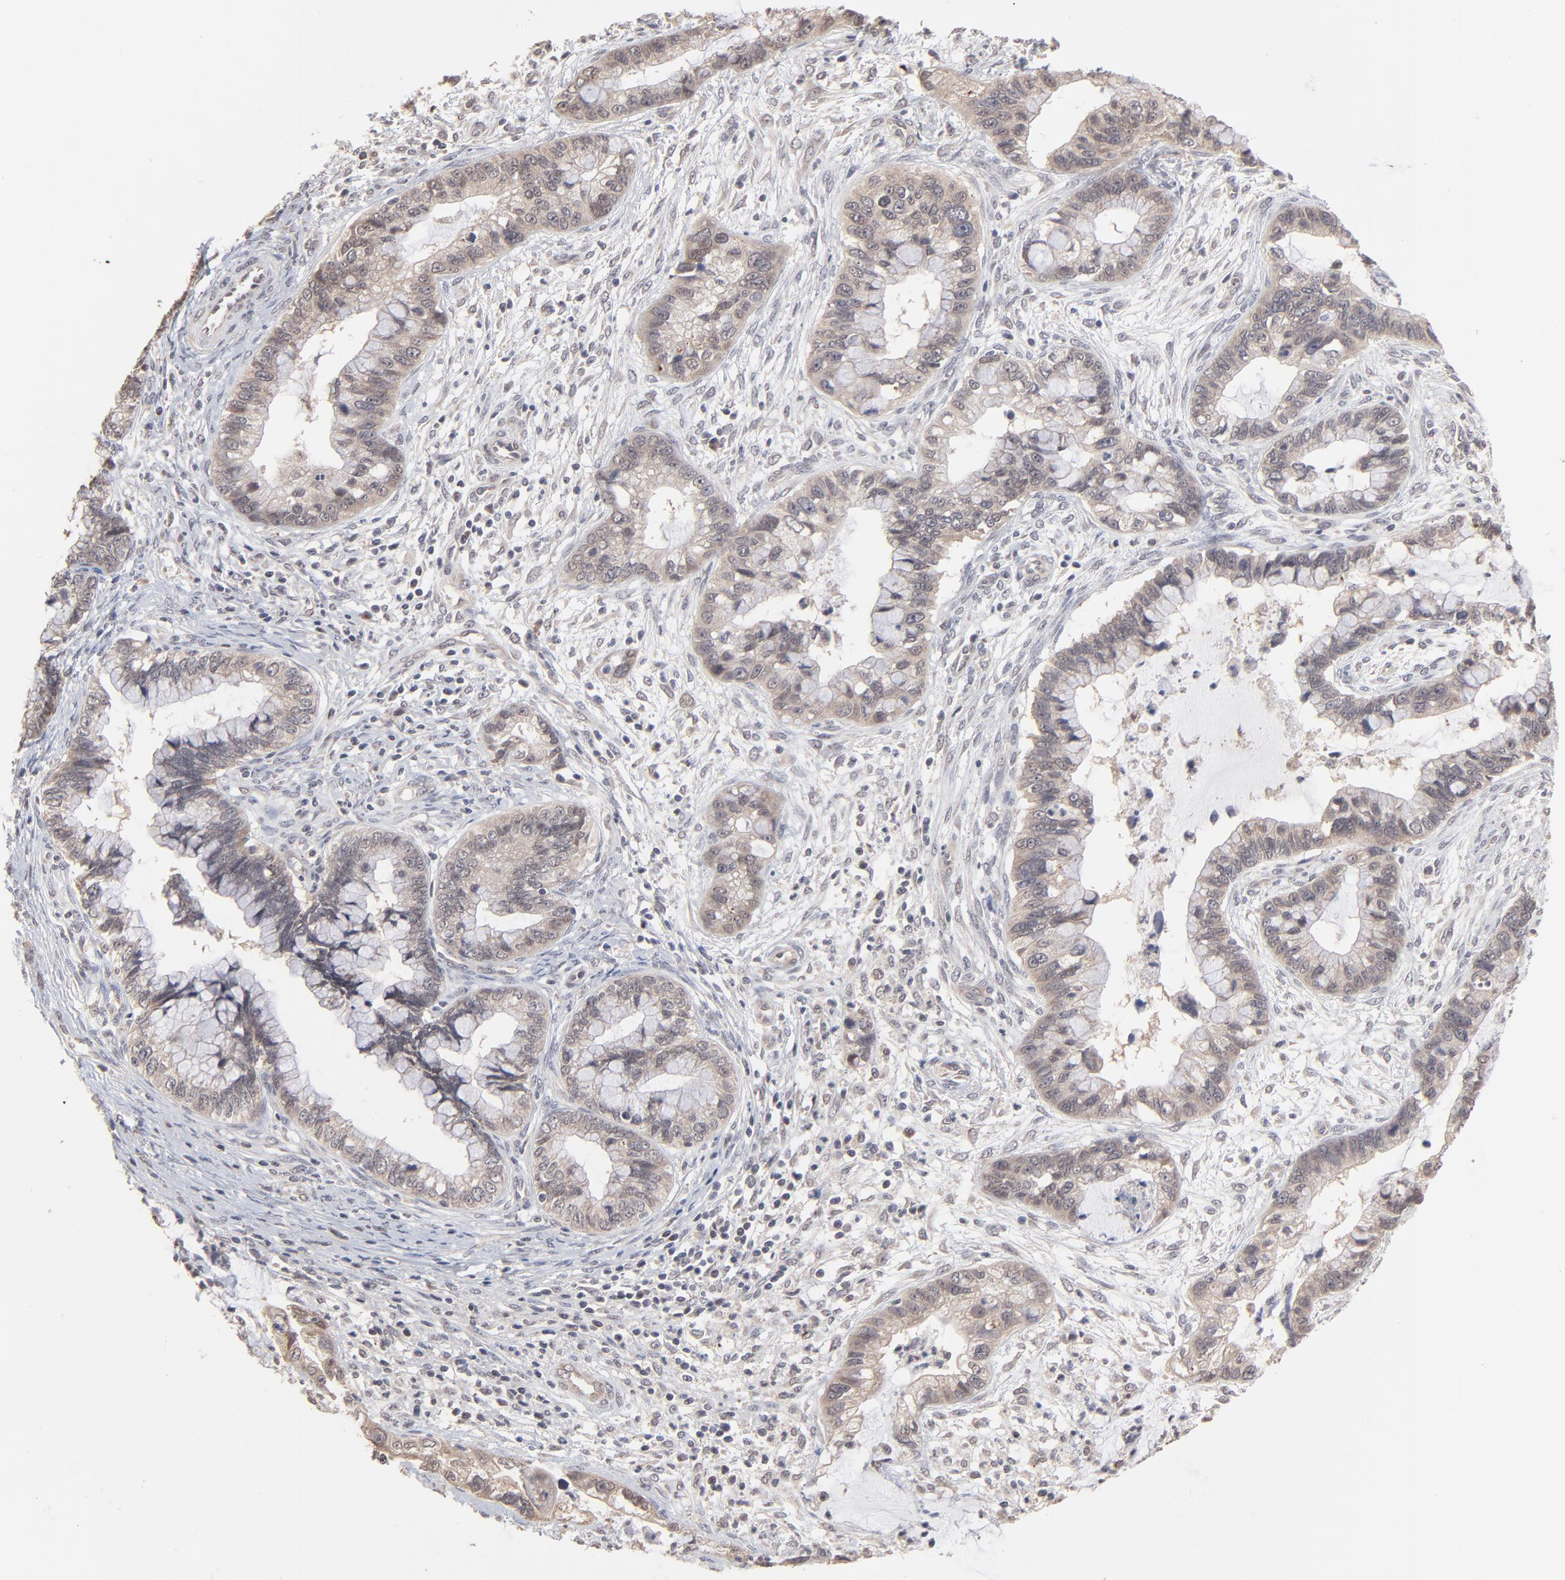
{"staining": {"intensity": "weak", "quantity": "25%-75%", "location": "cytoplasmic/membranous,nuclear"}, "tissue": "cervical cancer", "cell_type": "Tumor cells", "image_type": "cancer", "snomed": [{"axis": "morphology", "description": "Adenocarcinoma, NOS"}, {"axis": "topography", "description": "Cervix"}], "caption": "Cervical adenocarcinoma was stained to show a protein in brown. There is low levels of weak cytoplasmic/membranous and nuclear expression in about 25%-75% of tumor cells. The staining was performed using DAB, with brown indicating positive protein expression. Nuclei are stained blue with hematoxylin.", "gene": "MSL2", "patient": {"sex": "female", "age": 44}}